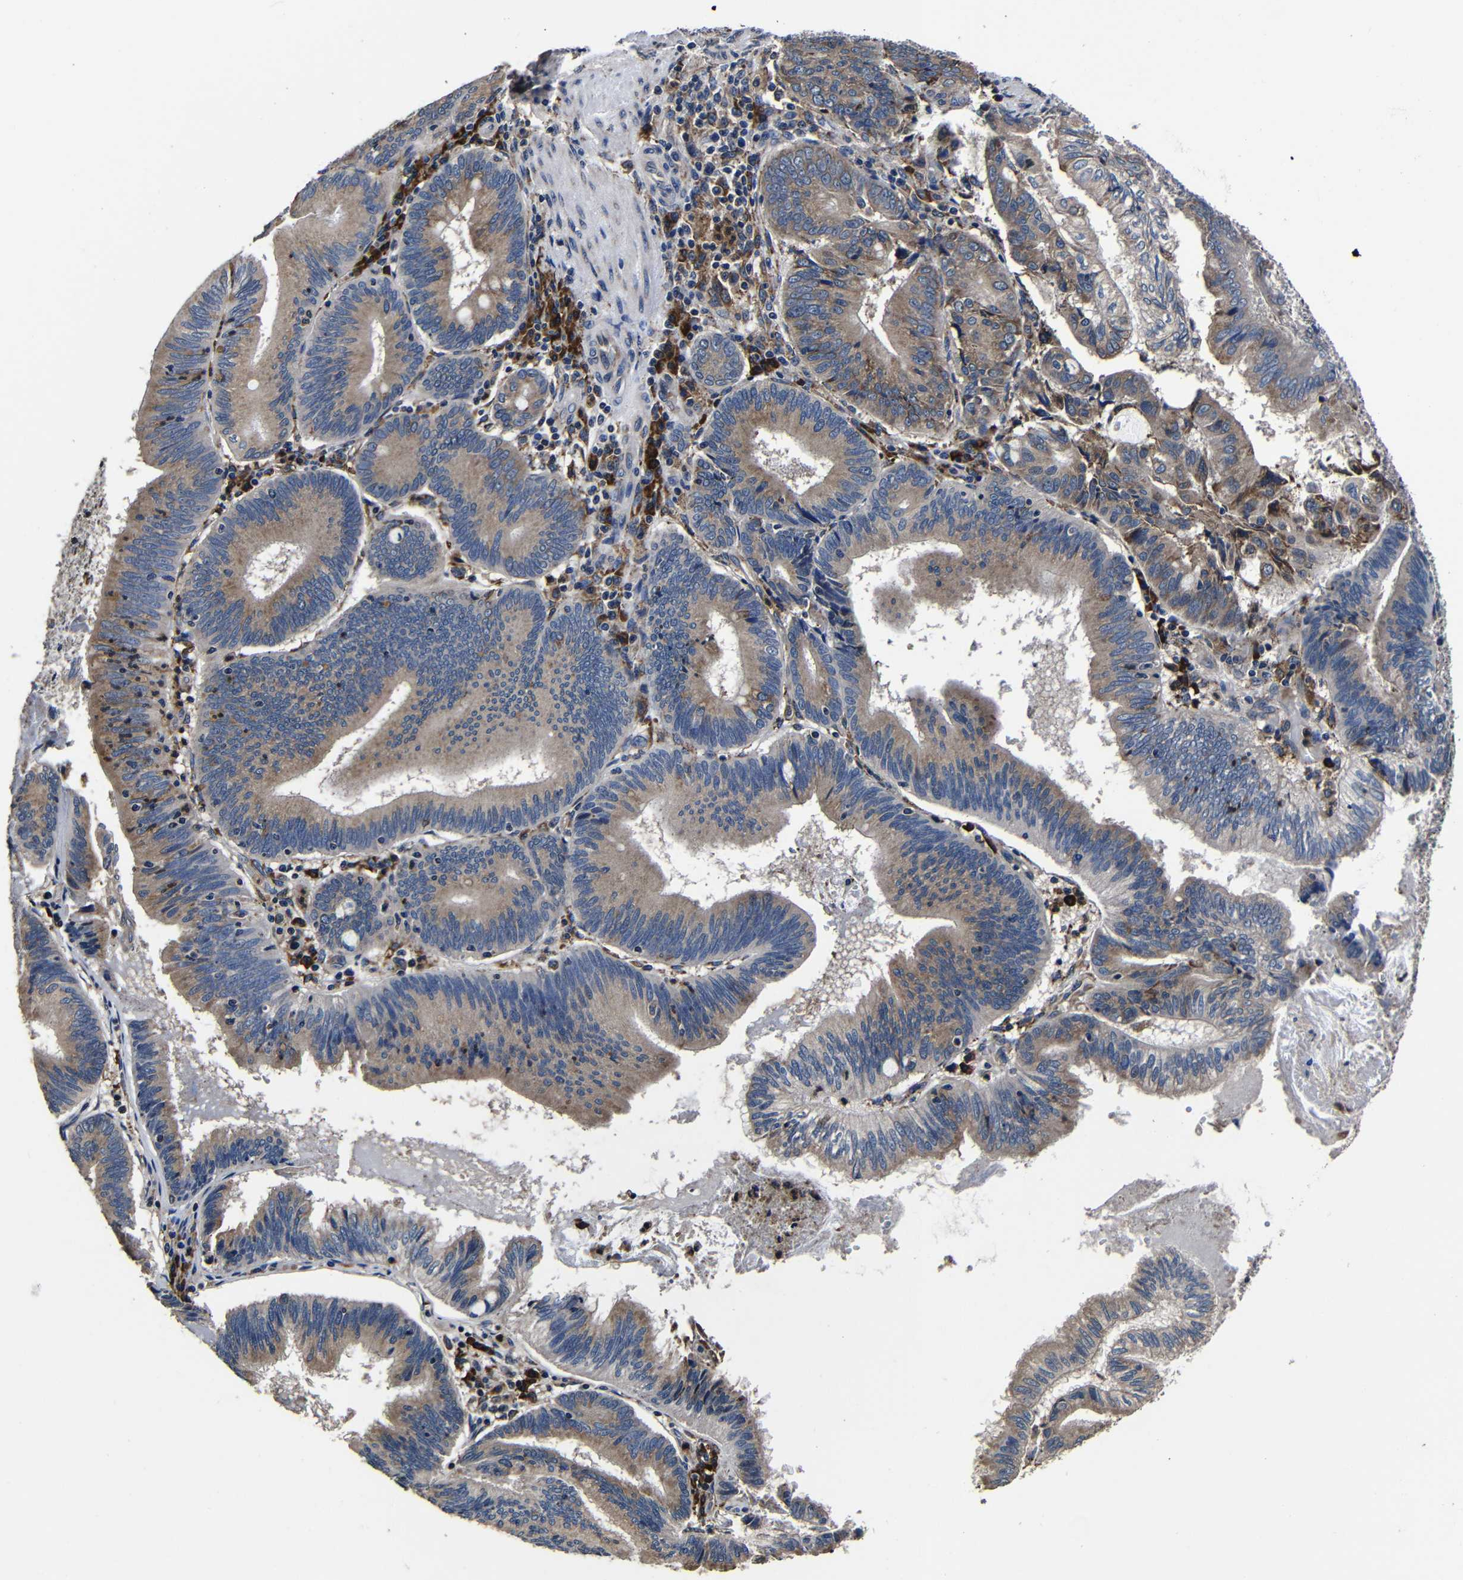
{"staining": {"intensity": "moderate", "quantity": ">75%", "location": "cytoplasmic/membranous"}, "tissue": "pancreatic cancer", "cell_type": "Tumor cells", "image_type": "cancer", "snomed": [{"axis": "morphology", "description": "Adenocarcinoma, NOS"}, {"axis": "topography", "description": "Pancreas"}], "caption": "An image of human adenocarcinoma (pancreatic) stained for a protein exhibits moderate cytoplasmic/membranous brown staining in tumor cells.", "gene": "SCN9A", "patient": {"sex": "male", "age": 82}}